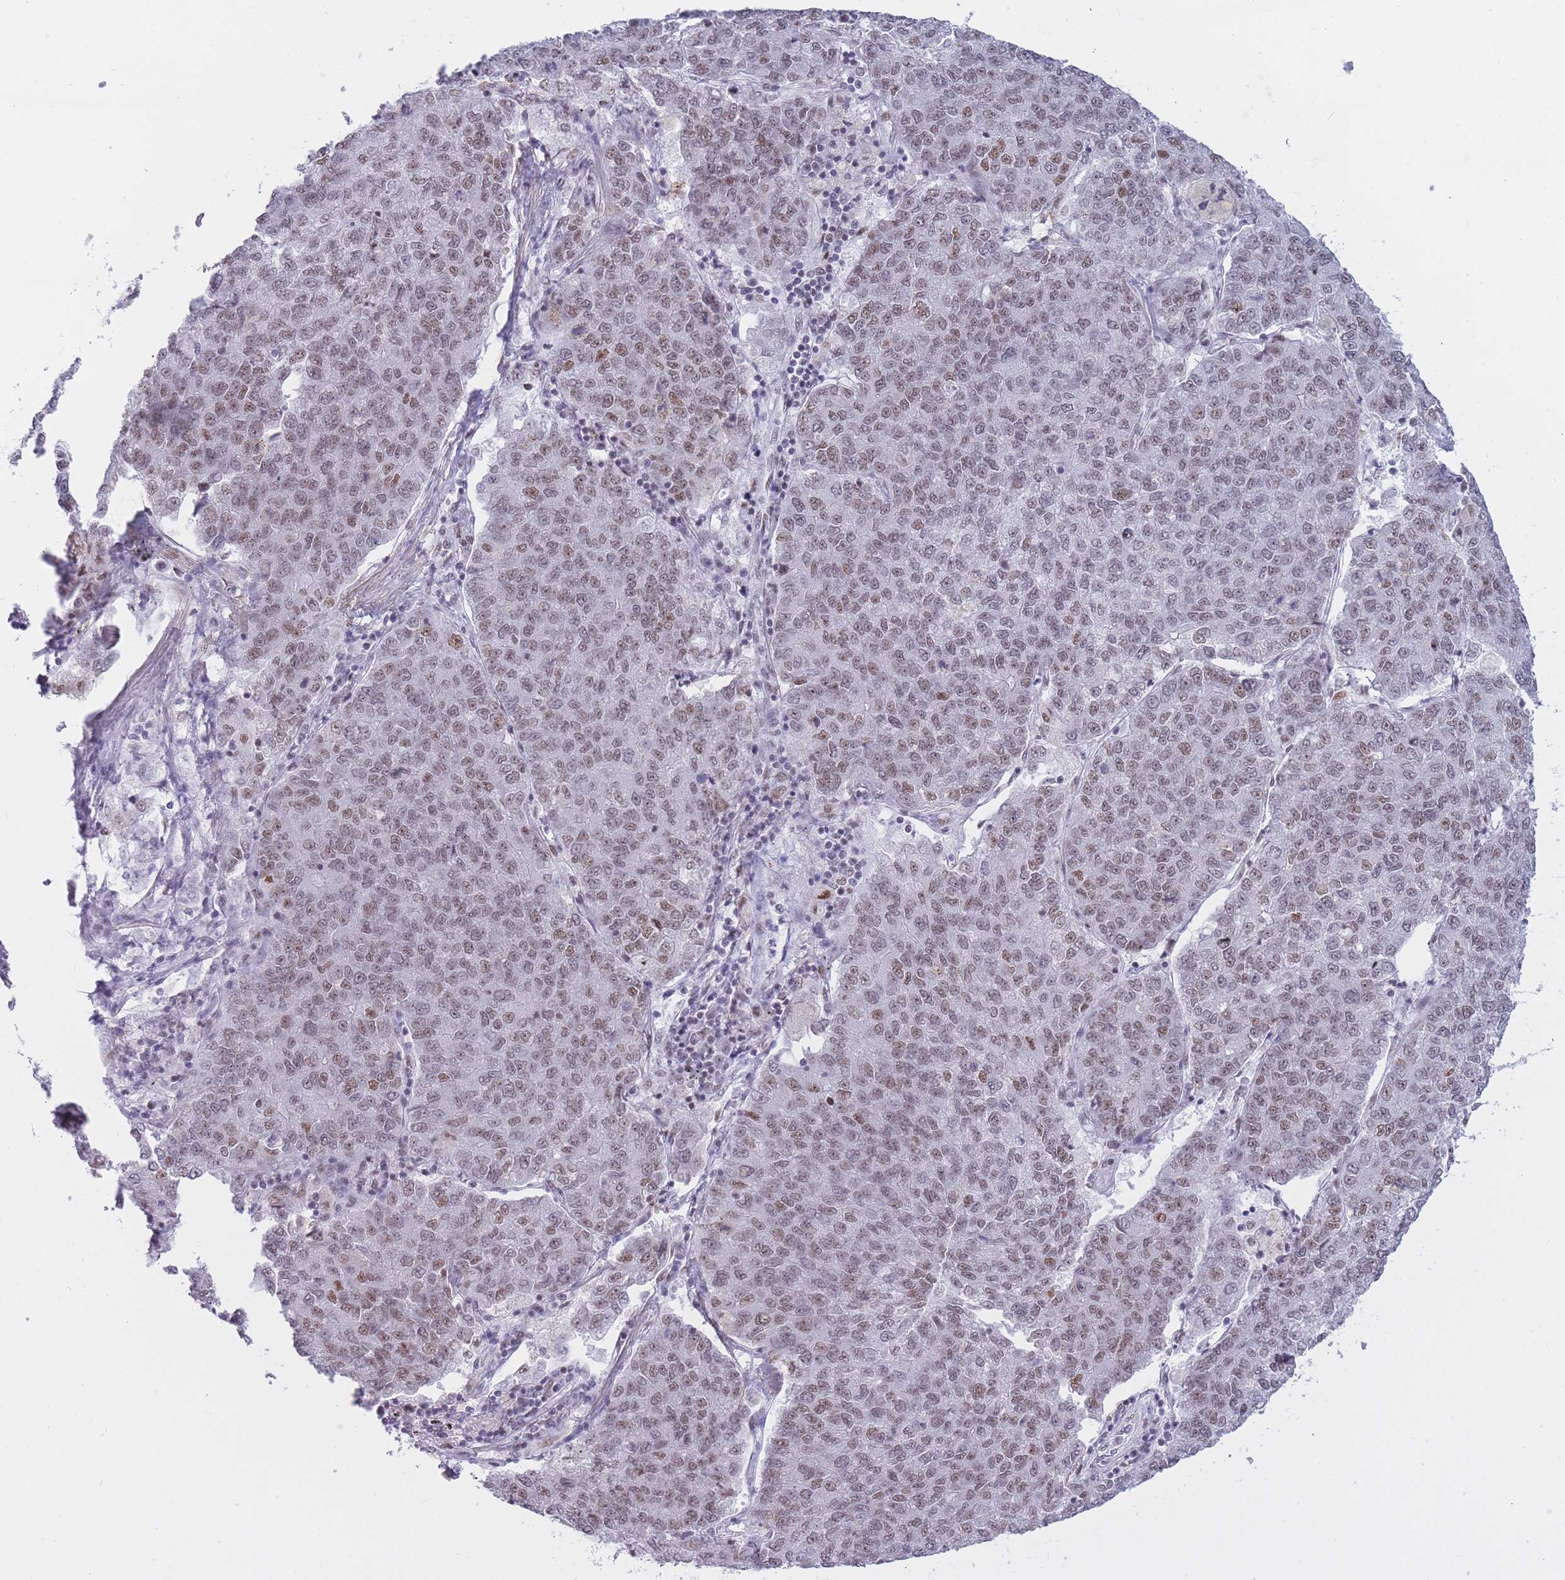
{"staining": {"intensity": "moderate", "quantity": ">75%", "location": "nuclear"}, "tissue": "lung cancer", "cell_type": "Tumor cells", "image_type": "cancer", "snomed": [{"axis": "morphology", "description": "Adenocarcinoma, NOS"}, {"axis": "topography", "description": "Lung"}], "caption": "IHC histopathology image of neoplastic tissue: lung adenocarcinoma stained using immunohistochemistry (IHC) reveals medium levels of moderate protein expression localized specifically in the nuclear of tumor cells, appearing as a nuclear brown color.", "gene": "HNRNPUL1", "patient": {"sex": "male", "age": 49}}